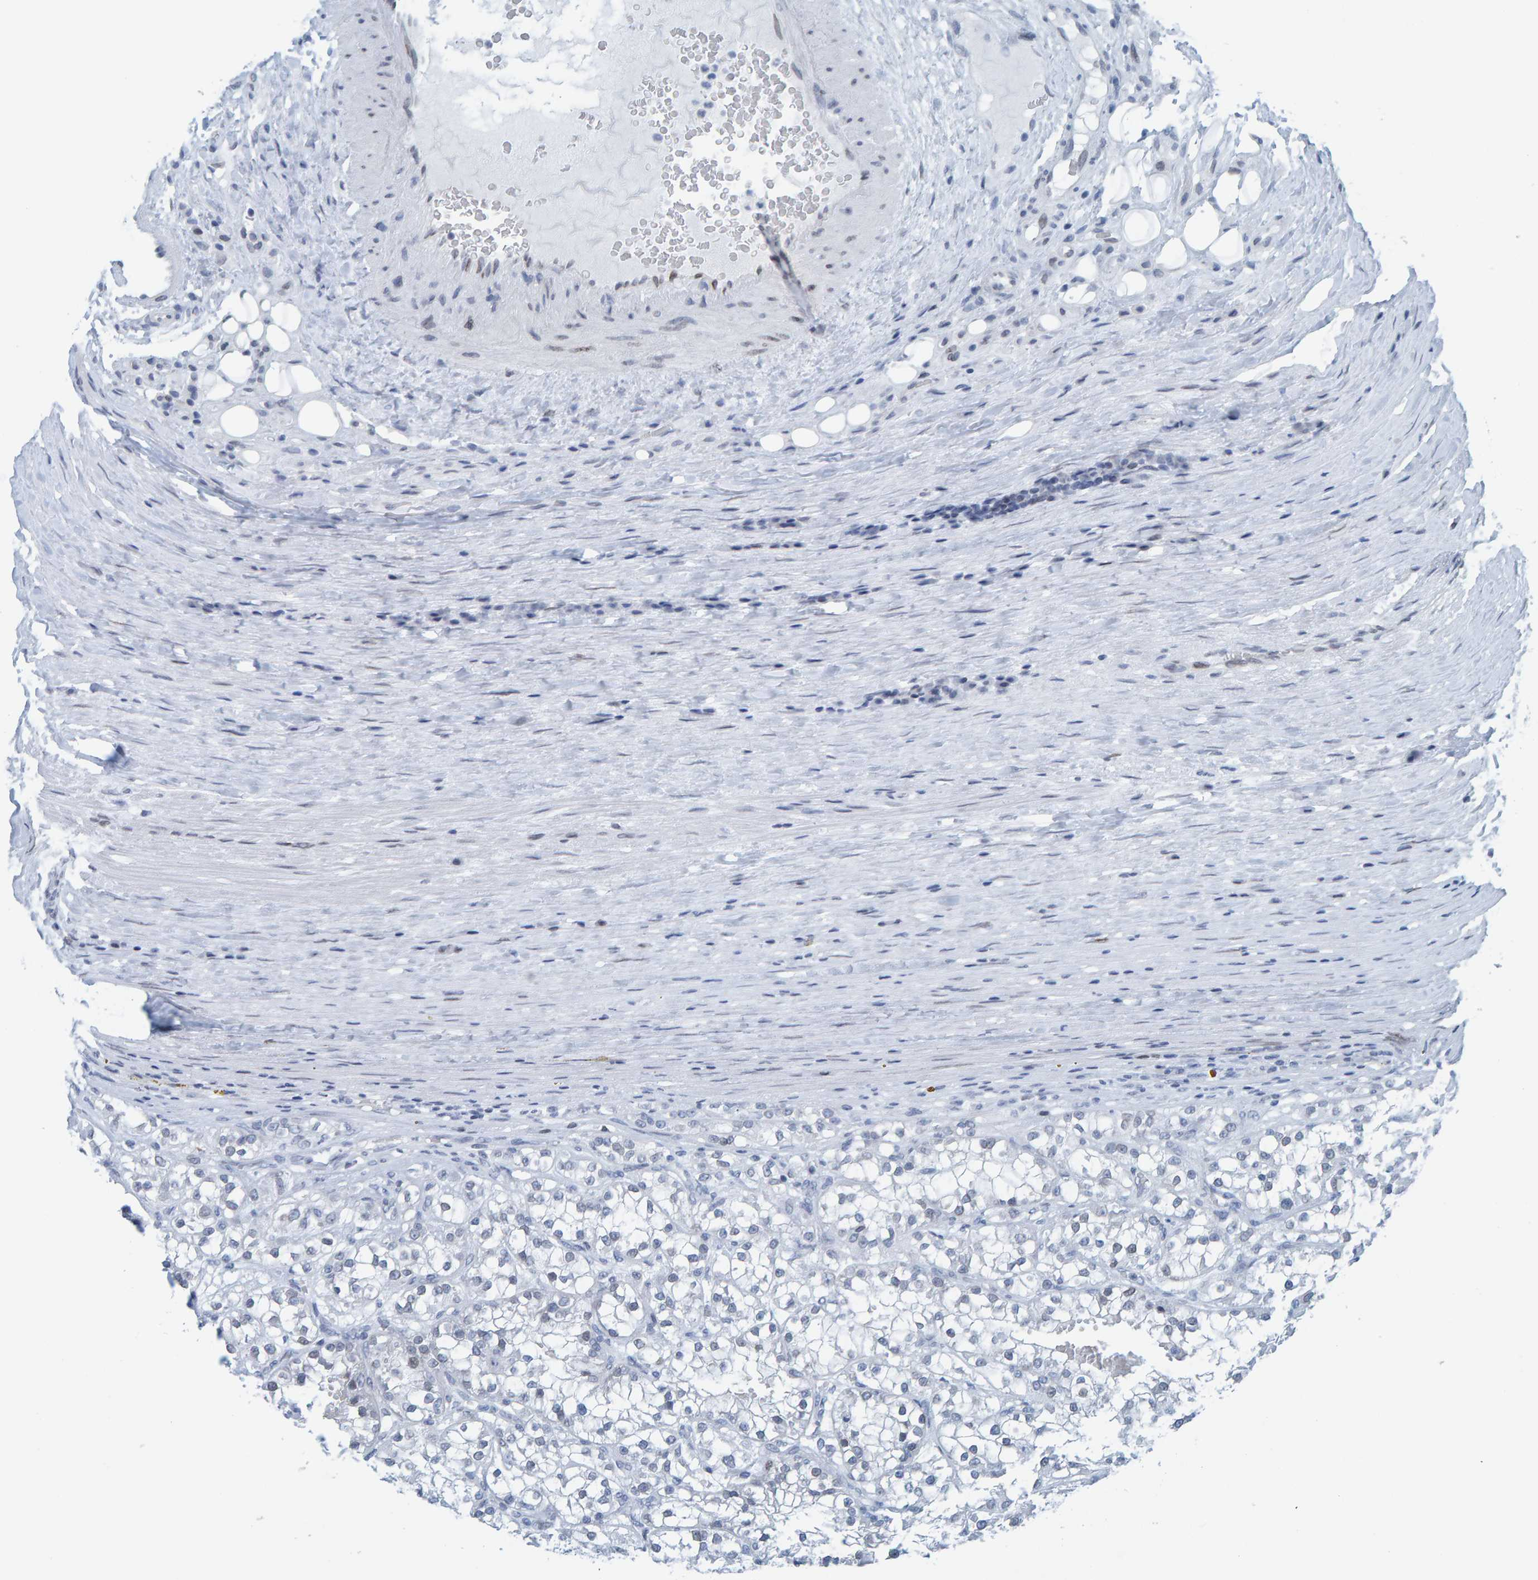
{"staining": {"intensity": "negative", "quantity": "none", "location": "none"}, "tissue": "renal cancer", "cell_type": "Tumor cells", "image_type": "cancer", "snomed": [{"axis": "morphology", "description": "Adenocarcinoma, NOS"}, {"axis": "topography", "description": "Kidney"}], "caption": "Tumor cells show no significant protein expression in adenocarcinoma (renal).", "gene": "LMNB2", "patient": {"sex": "female", "age": 52}}